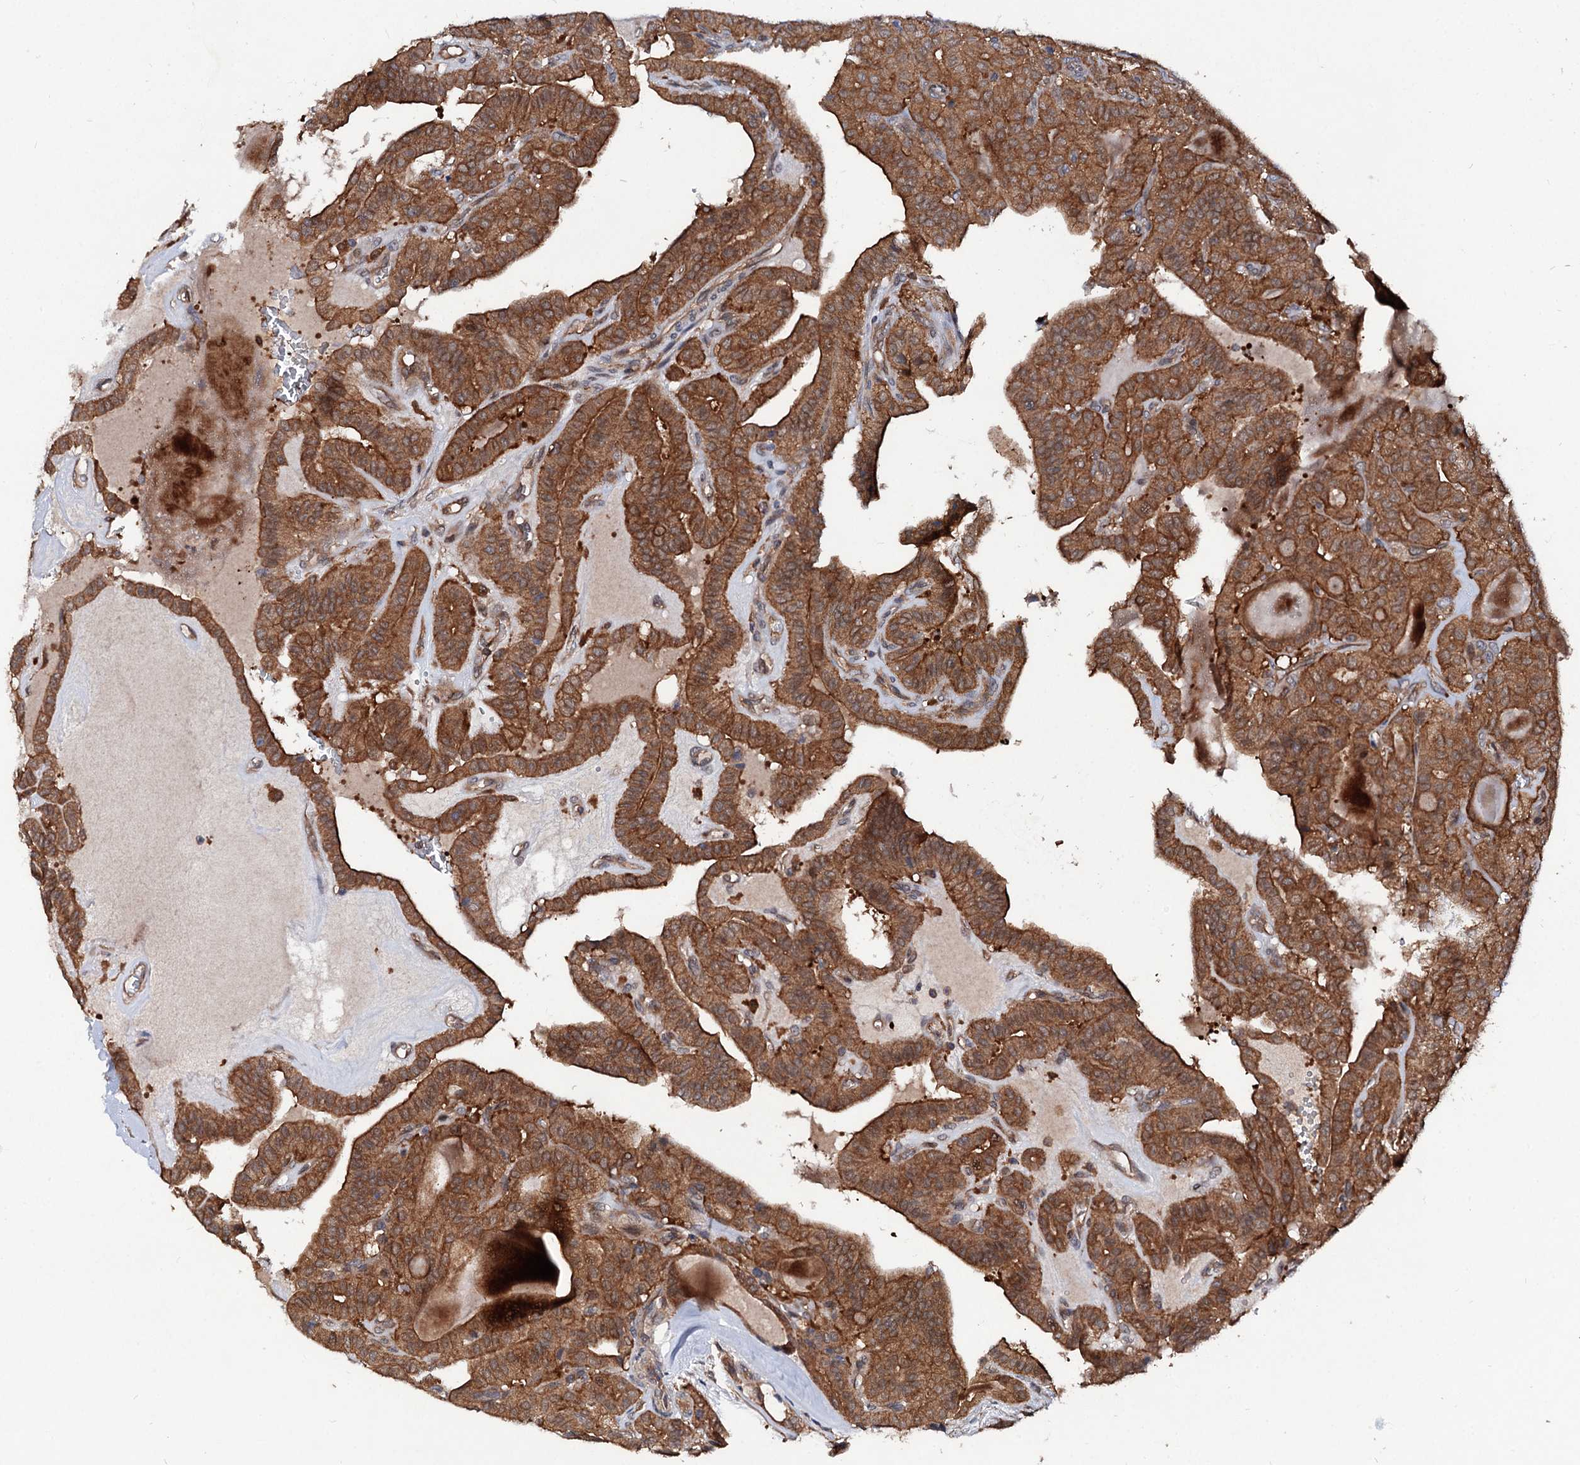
{"staining": {"intensity": "moderate", "quantity": ">75%", "location": "cytoplasmic/membranous"}, "tissue": "thyroid cancer", "cell_type": "Tumor cells", "image_type": "cancer", "snomed": [{"axis": "morphology", "description": "Papillary adenocarcinoma, NOS"}, {"axis": "topography", "description": "Thyroid gland"}], "caption": "Immunohistochemistry of thyroid cancer reveals medium levels of moderate cytoplasmic/membranous staining in about >75% of tumor cells. (brown staining indicates protein expression, while blue staining denotes nuclei).", "gene": "VPS29", "patient": {"sex": "male", "age": 52}}